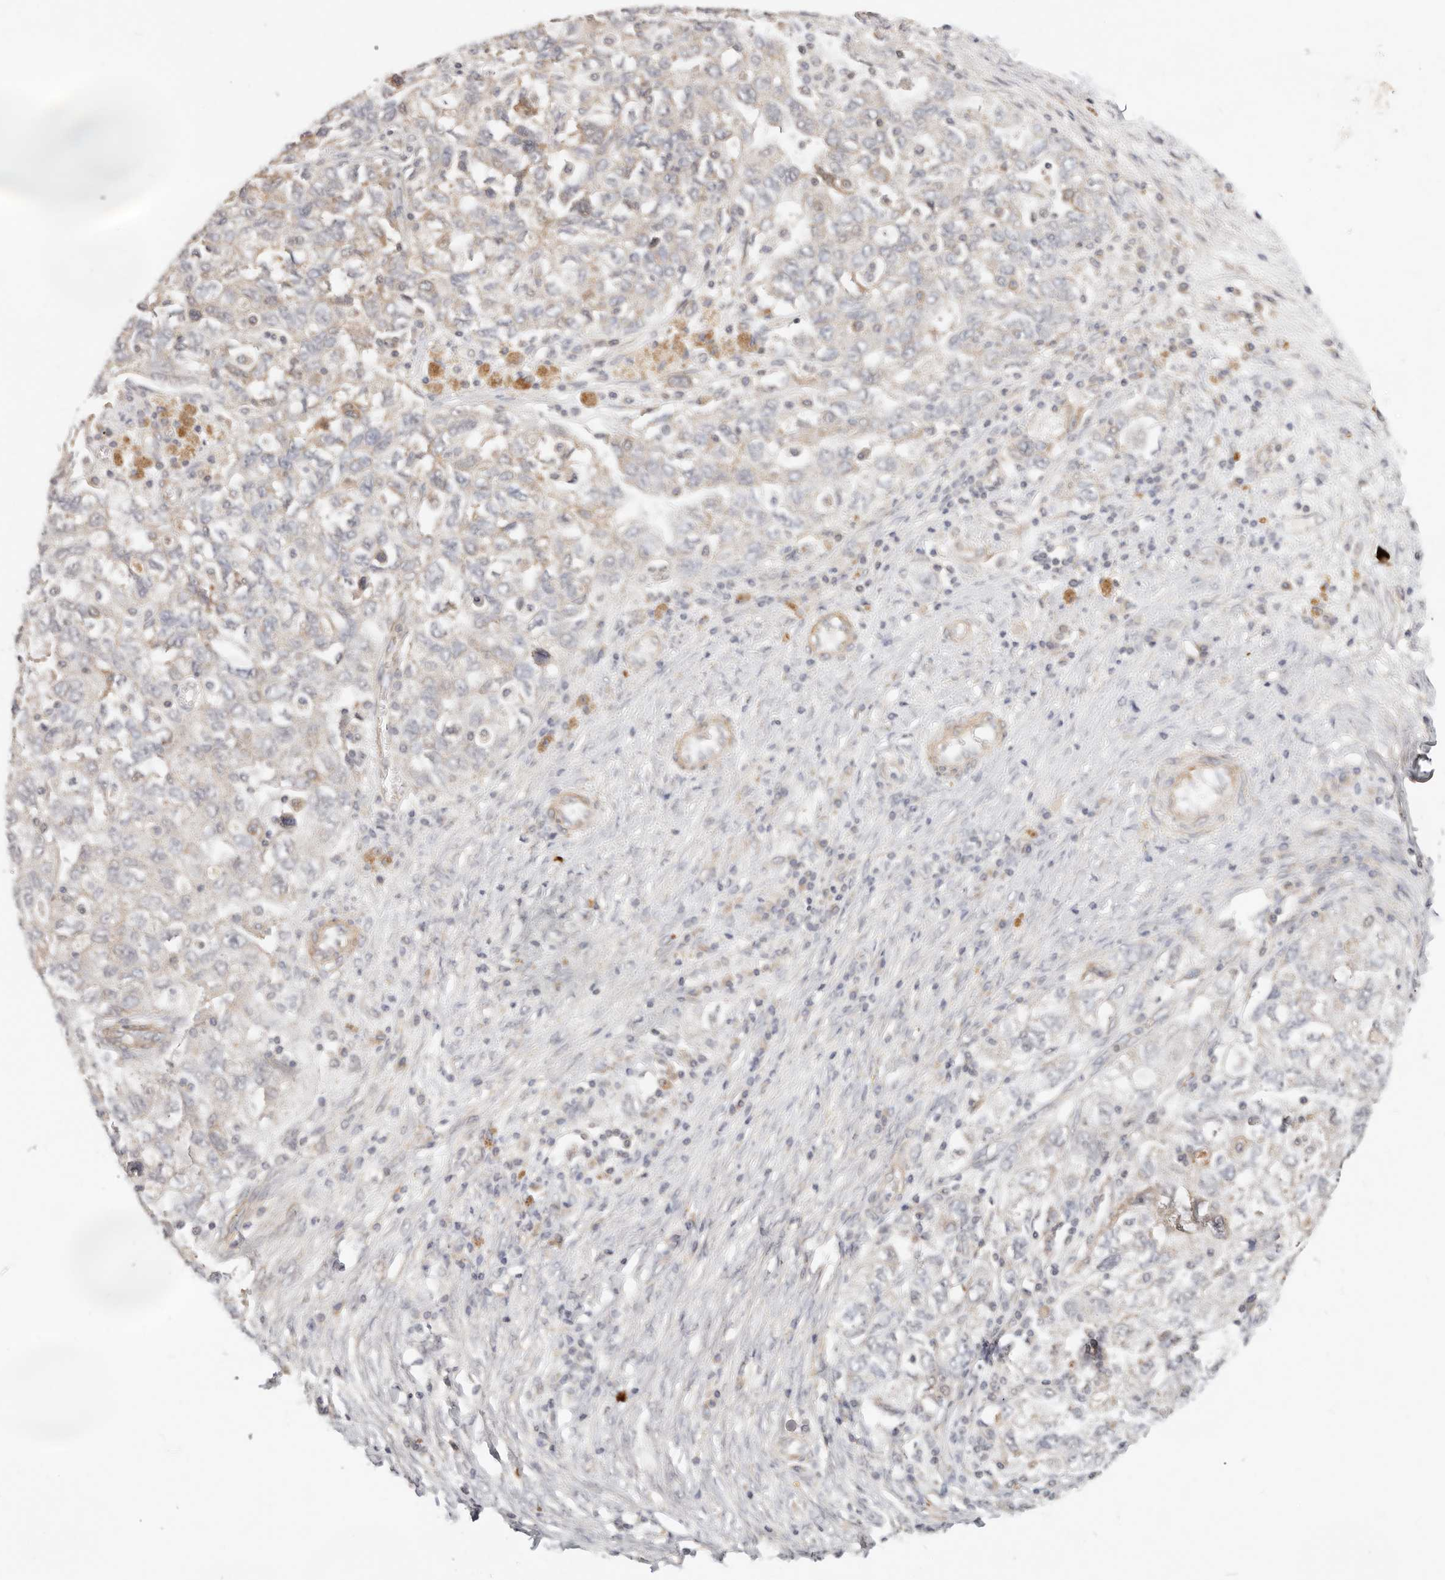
{"staining": {"intensity": "negative", "quantity": "none", "location": "none"}, "tissue": "ovarian cancer", "cell_type": "Tumor cells", "image_type": "cancer", "snomed": [{"axis": "morphology", "description": "Carcinoma, NOS"}, {"axis": "morphology", "description": "Cystadenocarcinoma, serous, NOS"}, {"axis": "topography", "description": "Ovary"}], "caption": "Protein analysis of ovarian cancer displays no significant positivity in tumor cells.", "gene": "ZRANB1", "patient": {"sex": "female", "age": 69}}